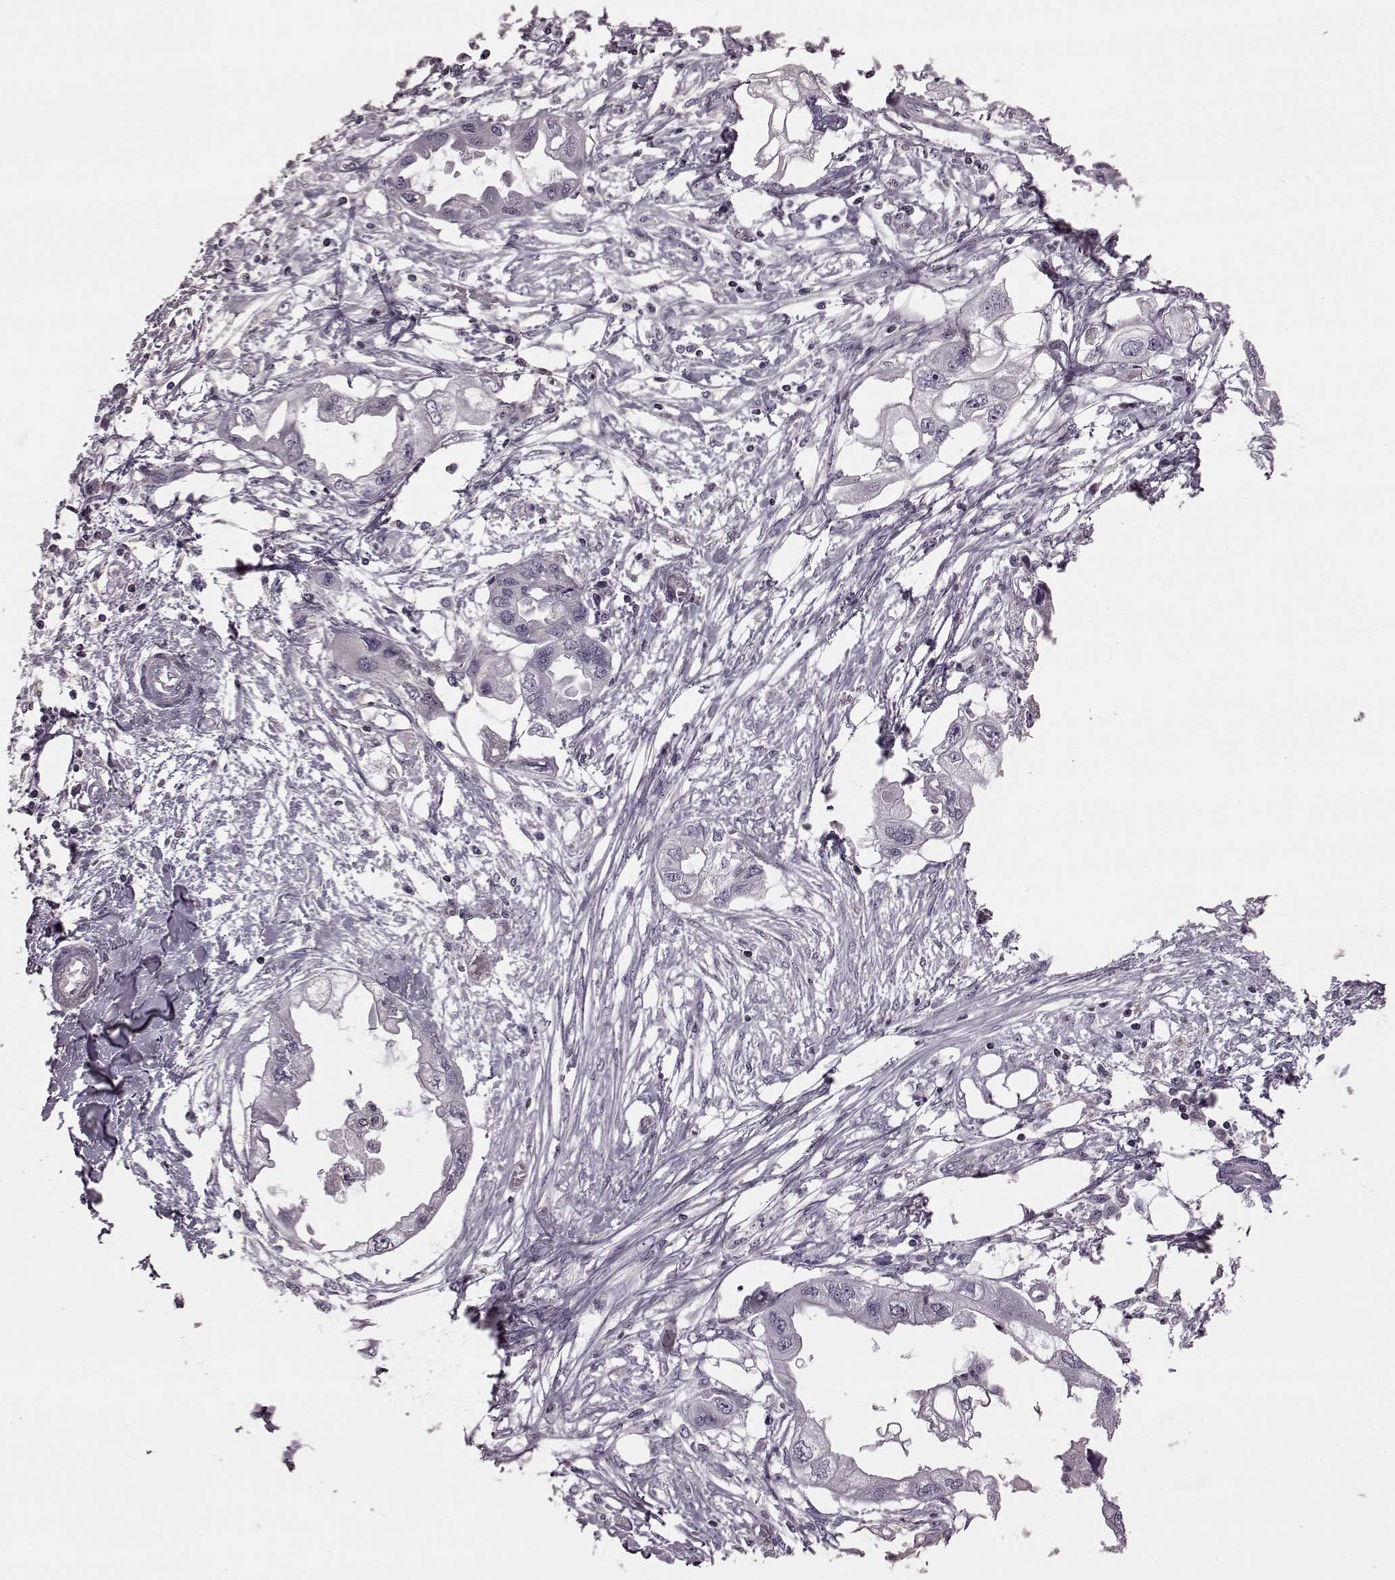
{"staining": {"intensity": "negative", "quantity": "none", "location": "none"}, "tissue": "endometrial cancer", "cell_type": "Tumor cells", "image_type": "cancer", "snomed": [{"axis": "morphology", "description": "Adenocarcinoma, NOS"}, {"axis": "morphology", "description": "Adenocarcinoma, metastatic, NOS"}, {"axis": "topography", "description": "Adipose tissue"}, {"axis": "topography", "description": "Endometrium"}], "caption": "An image of endometrial adenocarcinoma stained for a protein shows no brown staining in tumor cells.", "gene": "CDC42SE1", "patient": {"sex": "female", "age": 67}}